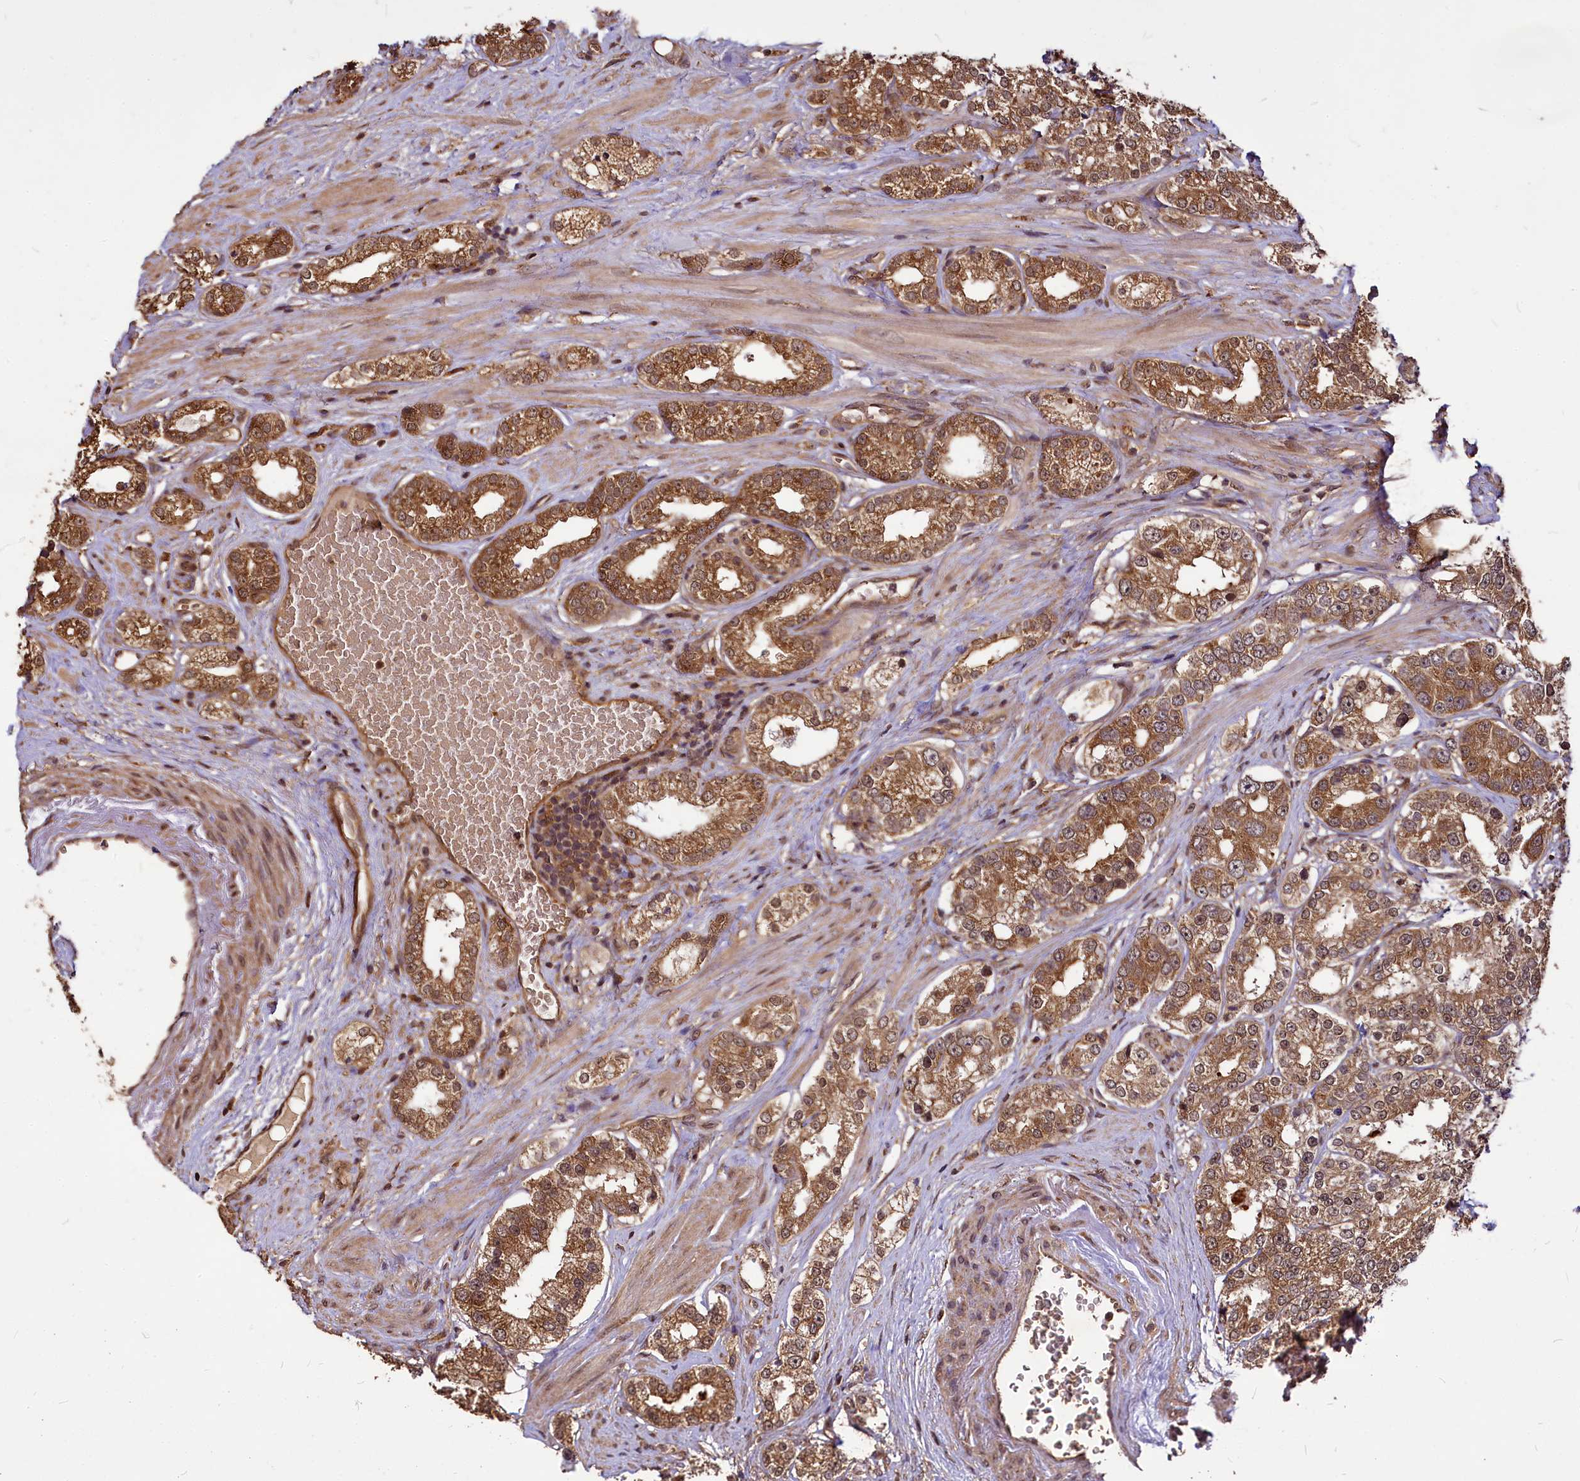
{"staining": {"intensity": "moderate", "quantity": ">75%", "location": "cytoplasmic/membranous,nuclear"}, "tissue": "prostate cancer", "cell_type": "Tumor cells", "image_type": "cancer", "snomed": [{"axis": "morphology", "description": "Normal tissue, NOS"}, {"axis": "morphology", "description": "Adenocarcinoma, High grade"}, {"axis": "topography", "description": "Prostate"}], "caption": "DAB immunohistochemical staining of human adenocarcinoma (high-grade) (prostate) reveals moderate cytoplasmic/membranous and nuclear protein staining in approximately >75% of tumor cells. Using DAB (brown) and hematoxylin (blue) stains, captured at high magnification using brightfield microscopy.", "gene": "VPS51", "patient": {"sex": "male", "age": 83}}